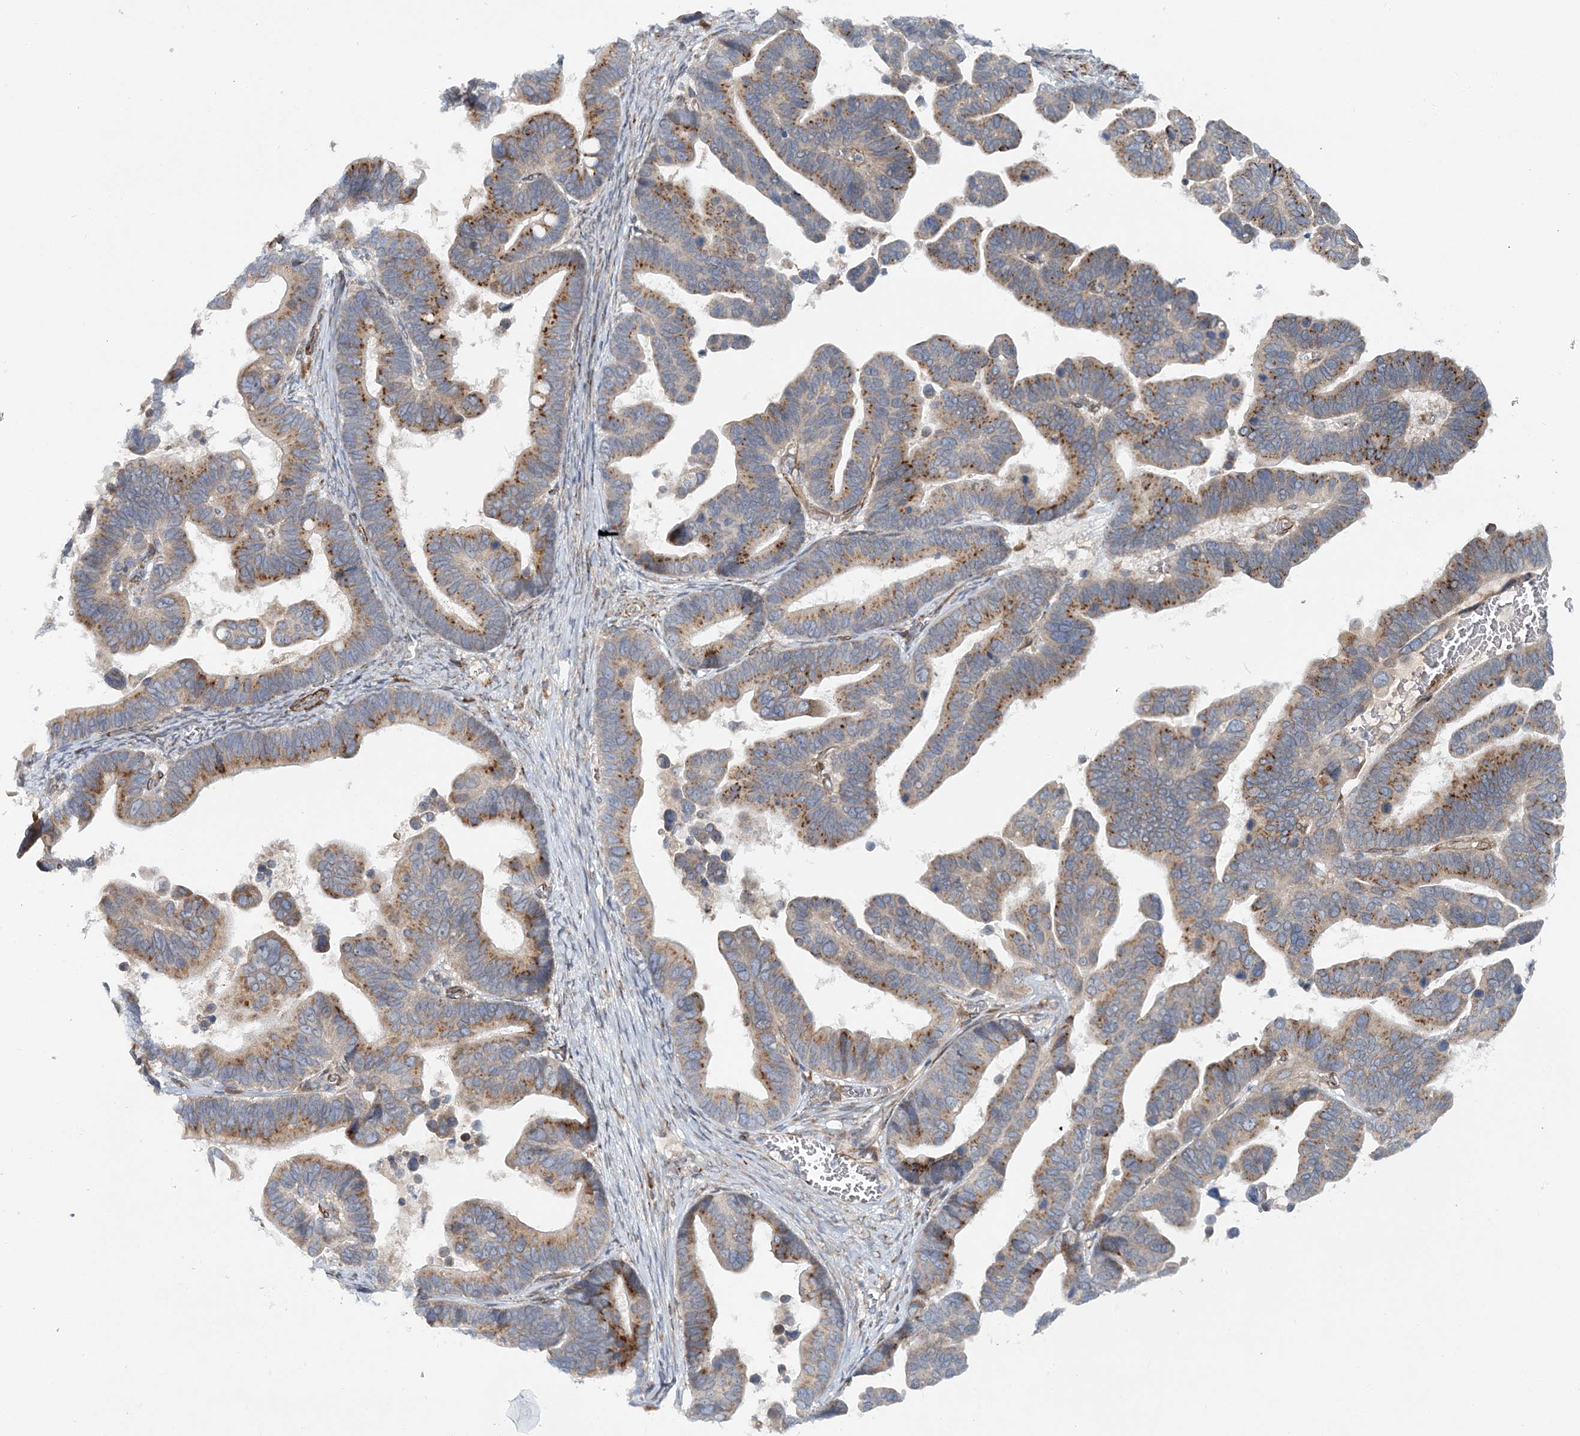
{"staining": {"intensity": "strong", "quantity": "25%-75%", "location": "cytoplasmic/membranous"}, "tissue": "ovarian cancer", "cell_type": "Tumor cells", "image_type": "cancer", "snomed": [{"axis": "morphology", "description": "Cystadenocarcinoma, serous, NOS"}, {"axis": "topography", "description": "Ovary"}], "caption": "IHC of ovarian serous cystadenocarcinoma reveals high levels of strong cytoplasmic/membranous staining in about 25%-75% of tumor cells. The staining was performed using DAB to visualize the protein expression in brown, while the nuclei were stained in blue with hematoxylin (Magnification: 20x).", "gene": "NBAS", "patient": {"sex": "female", "age": 56}}